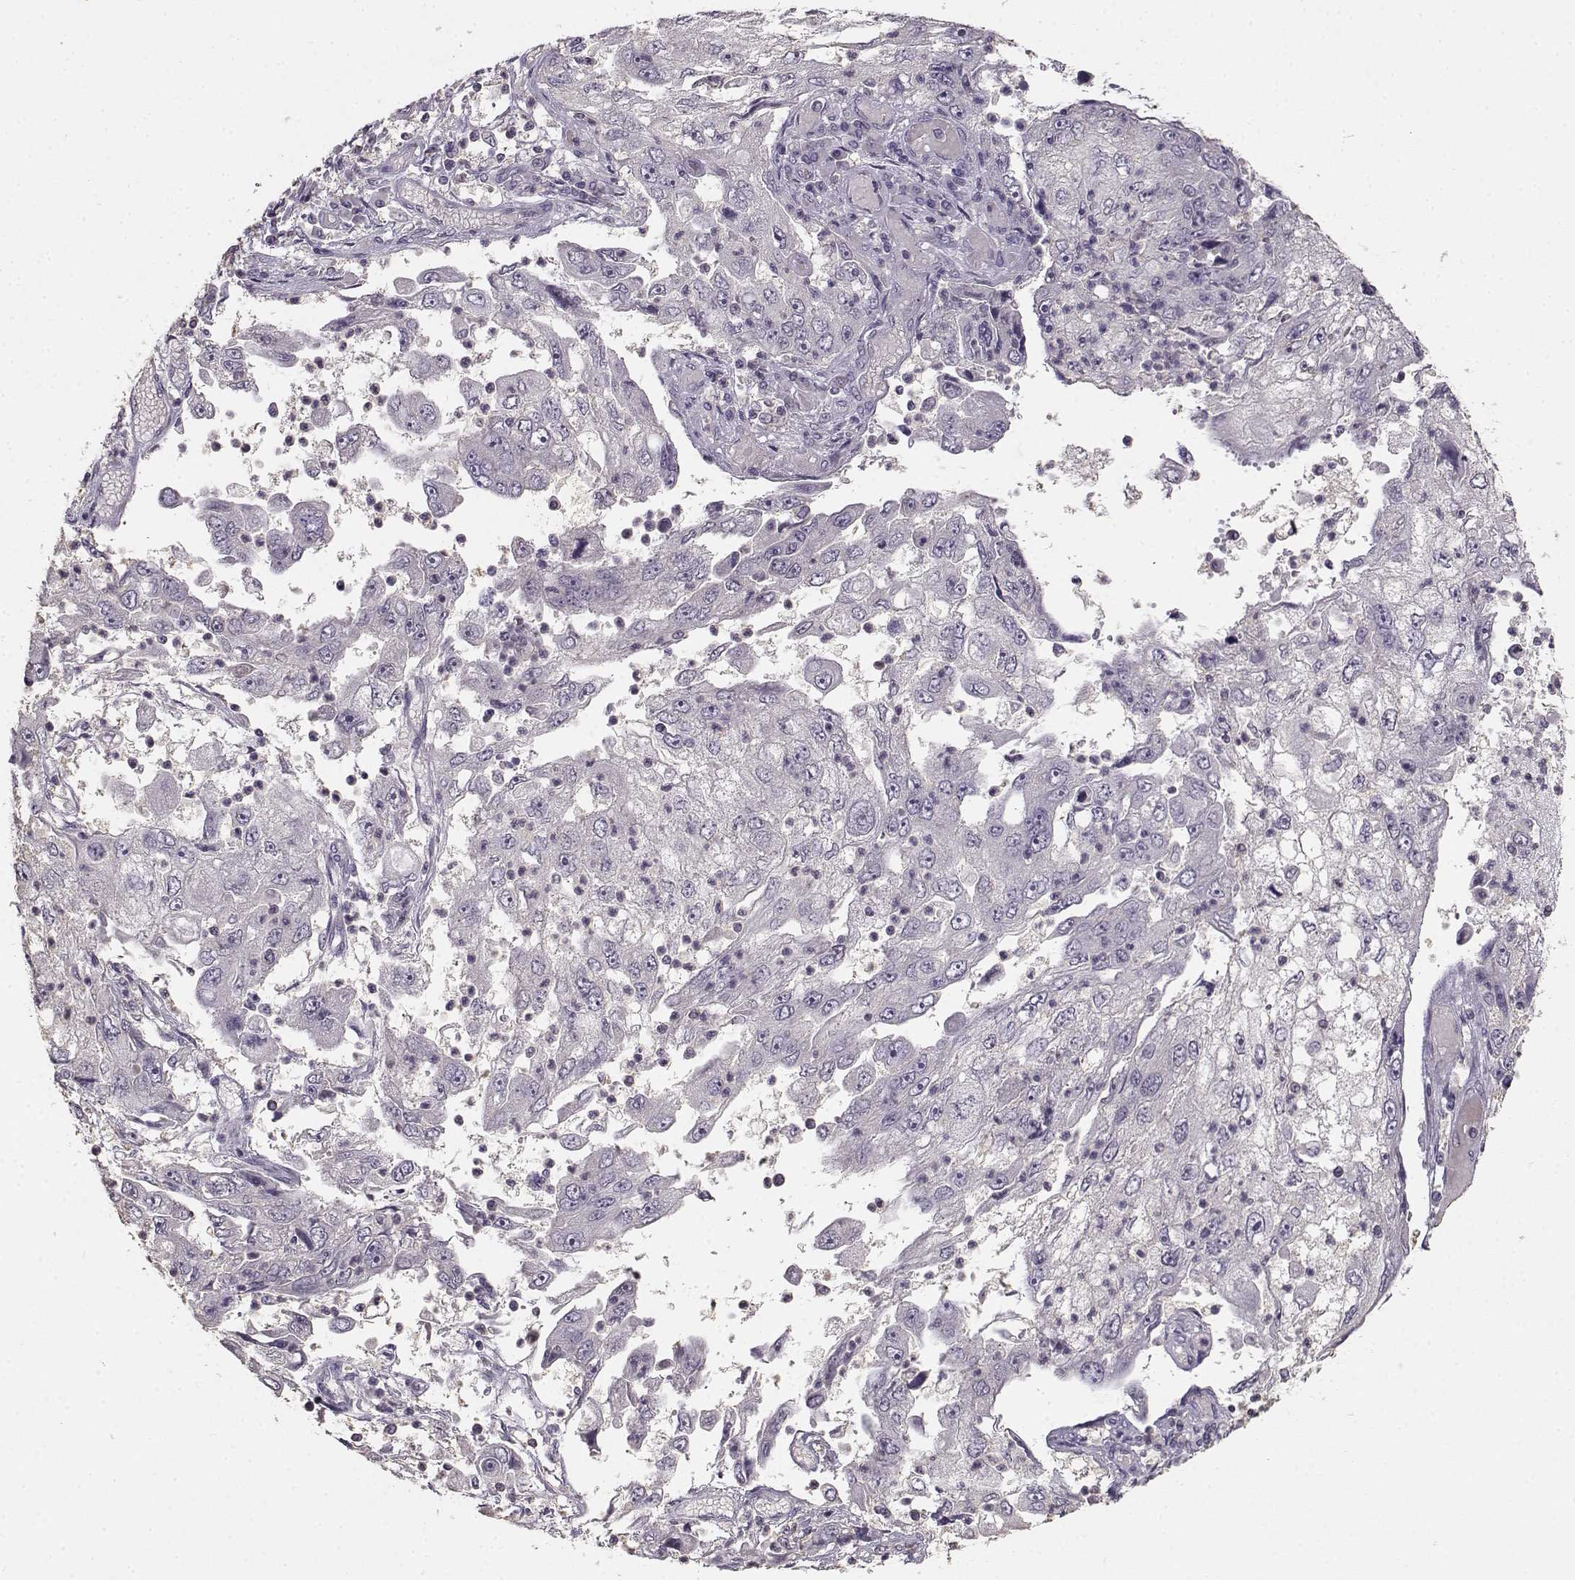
{"staining": {"intensity": "negative", "quantity": "none", "location": "none"}, "tissue": "cervical cancer", "cell_type": "Tumor cells", "image_type": "cancer", "snomed": [{"axis": "morphology", "description": "Squamous cell carcinoma, NOS"}, {"axis": "topography", "description": "Cervix"}], "caption": "Tumor cells show no significant protein positivity in squamous cell carcinoma (cervical).", "gene": "UROC1", "patient": {"sex": "female", "age": 36}}